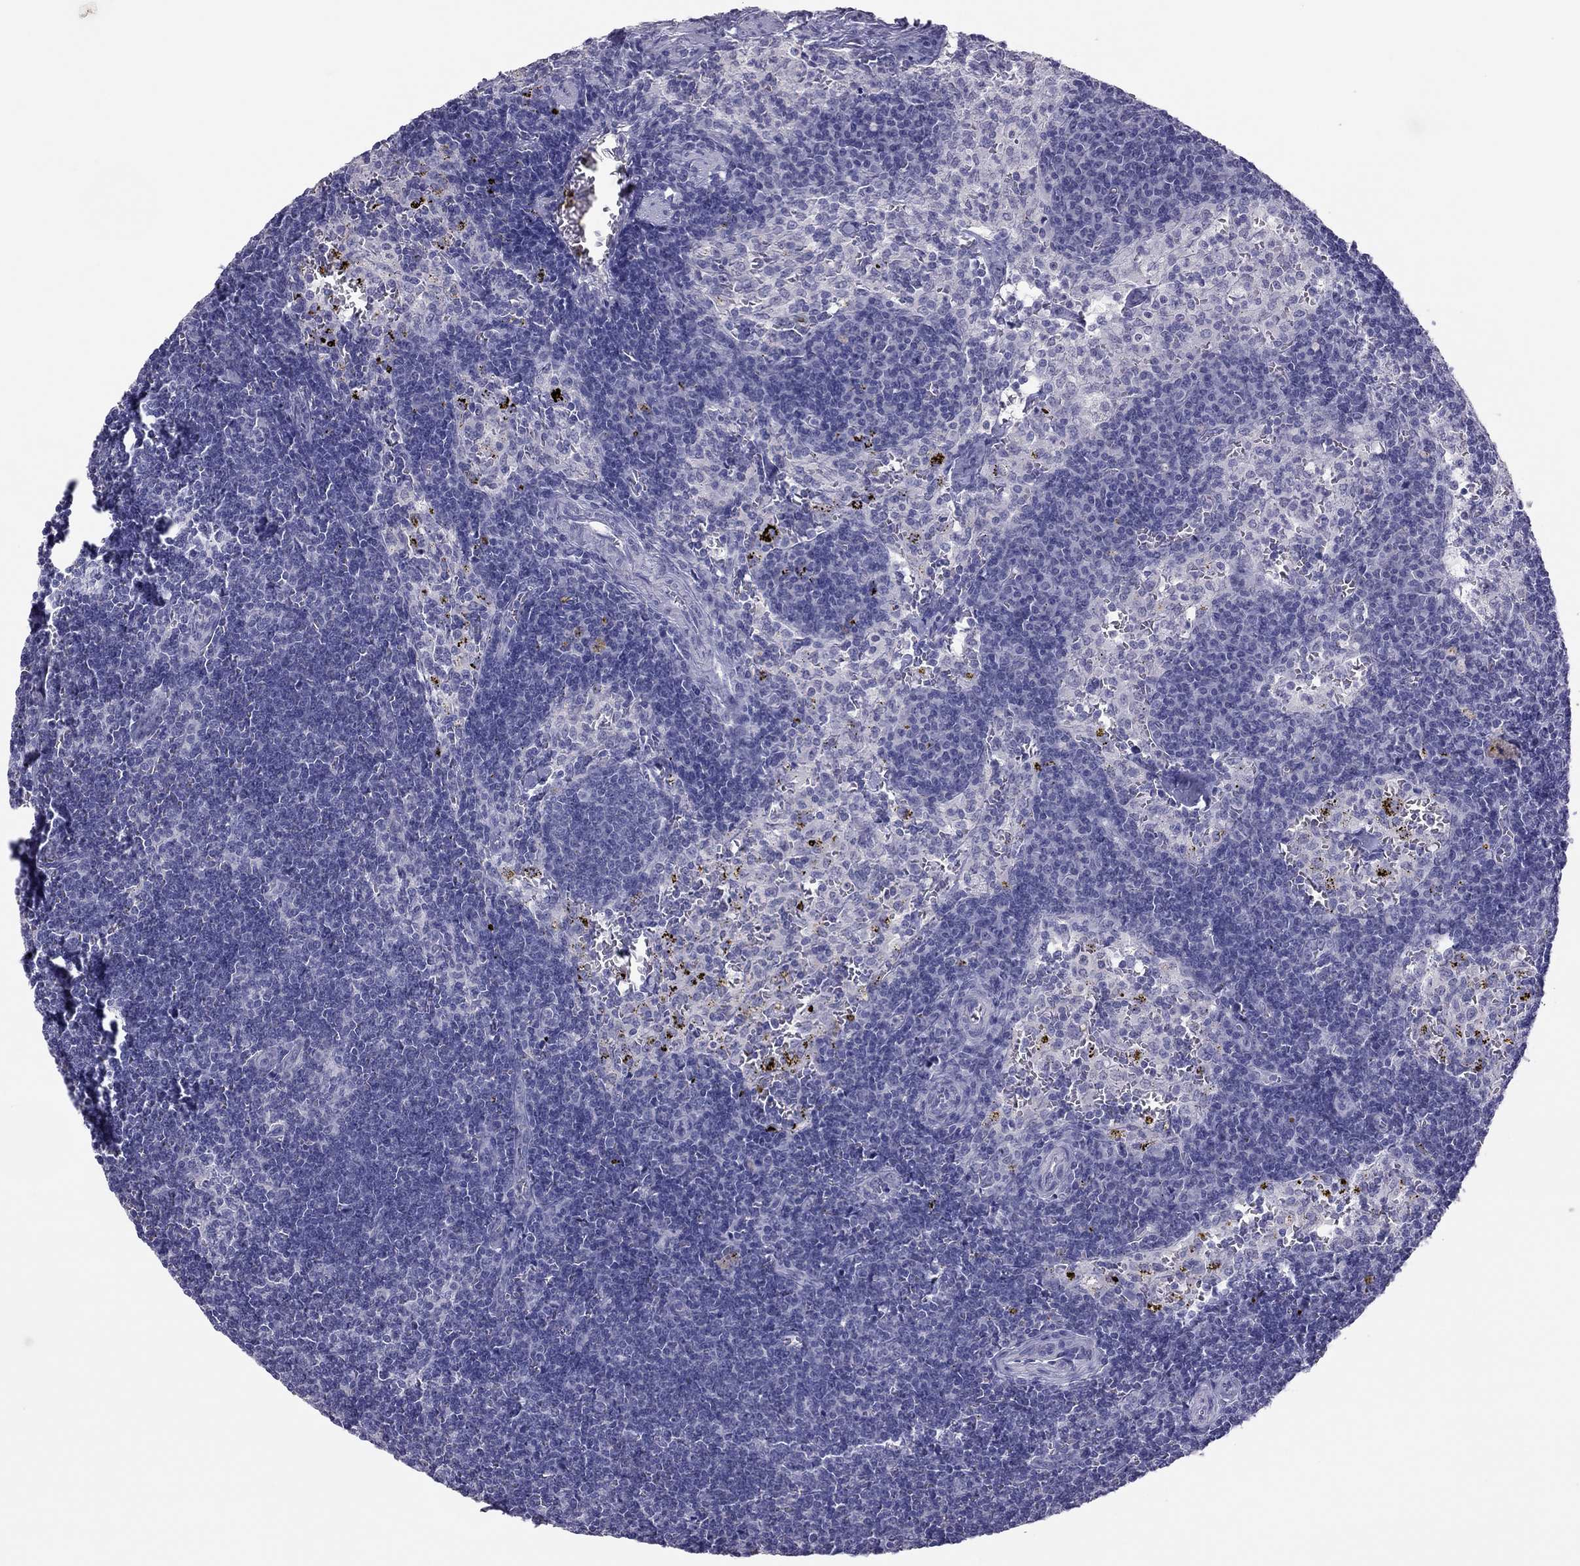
{"staining": {"intensity": "negative", "quantity": "none", "location": "none"}, "tissue": "lymph node", "cell_type": "Germinal center cells", "image_type": "normal", "snomed": [{"axis": "morphology", "description": "Normal tissue, NOS"}, {"axis": "topography", "description": "Lymph node"}], "caption": "Normal lymph node was stained to show a protein in brown. There is no significant expression in germinal center cells. (Brightfield microscopy of DAB (3,3'-diaminobenzidine) immunohistochemistry at high magnification).", "gene": "PHOX2A", "patient": {"sex": "female", "age": 52}}